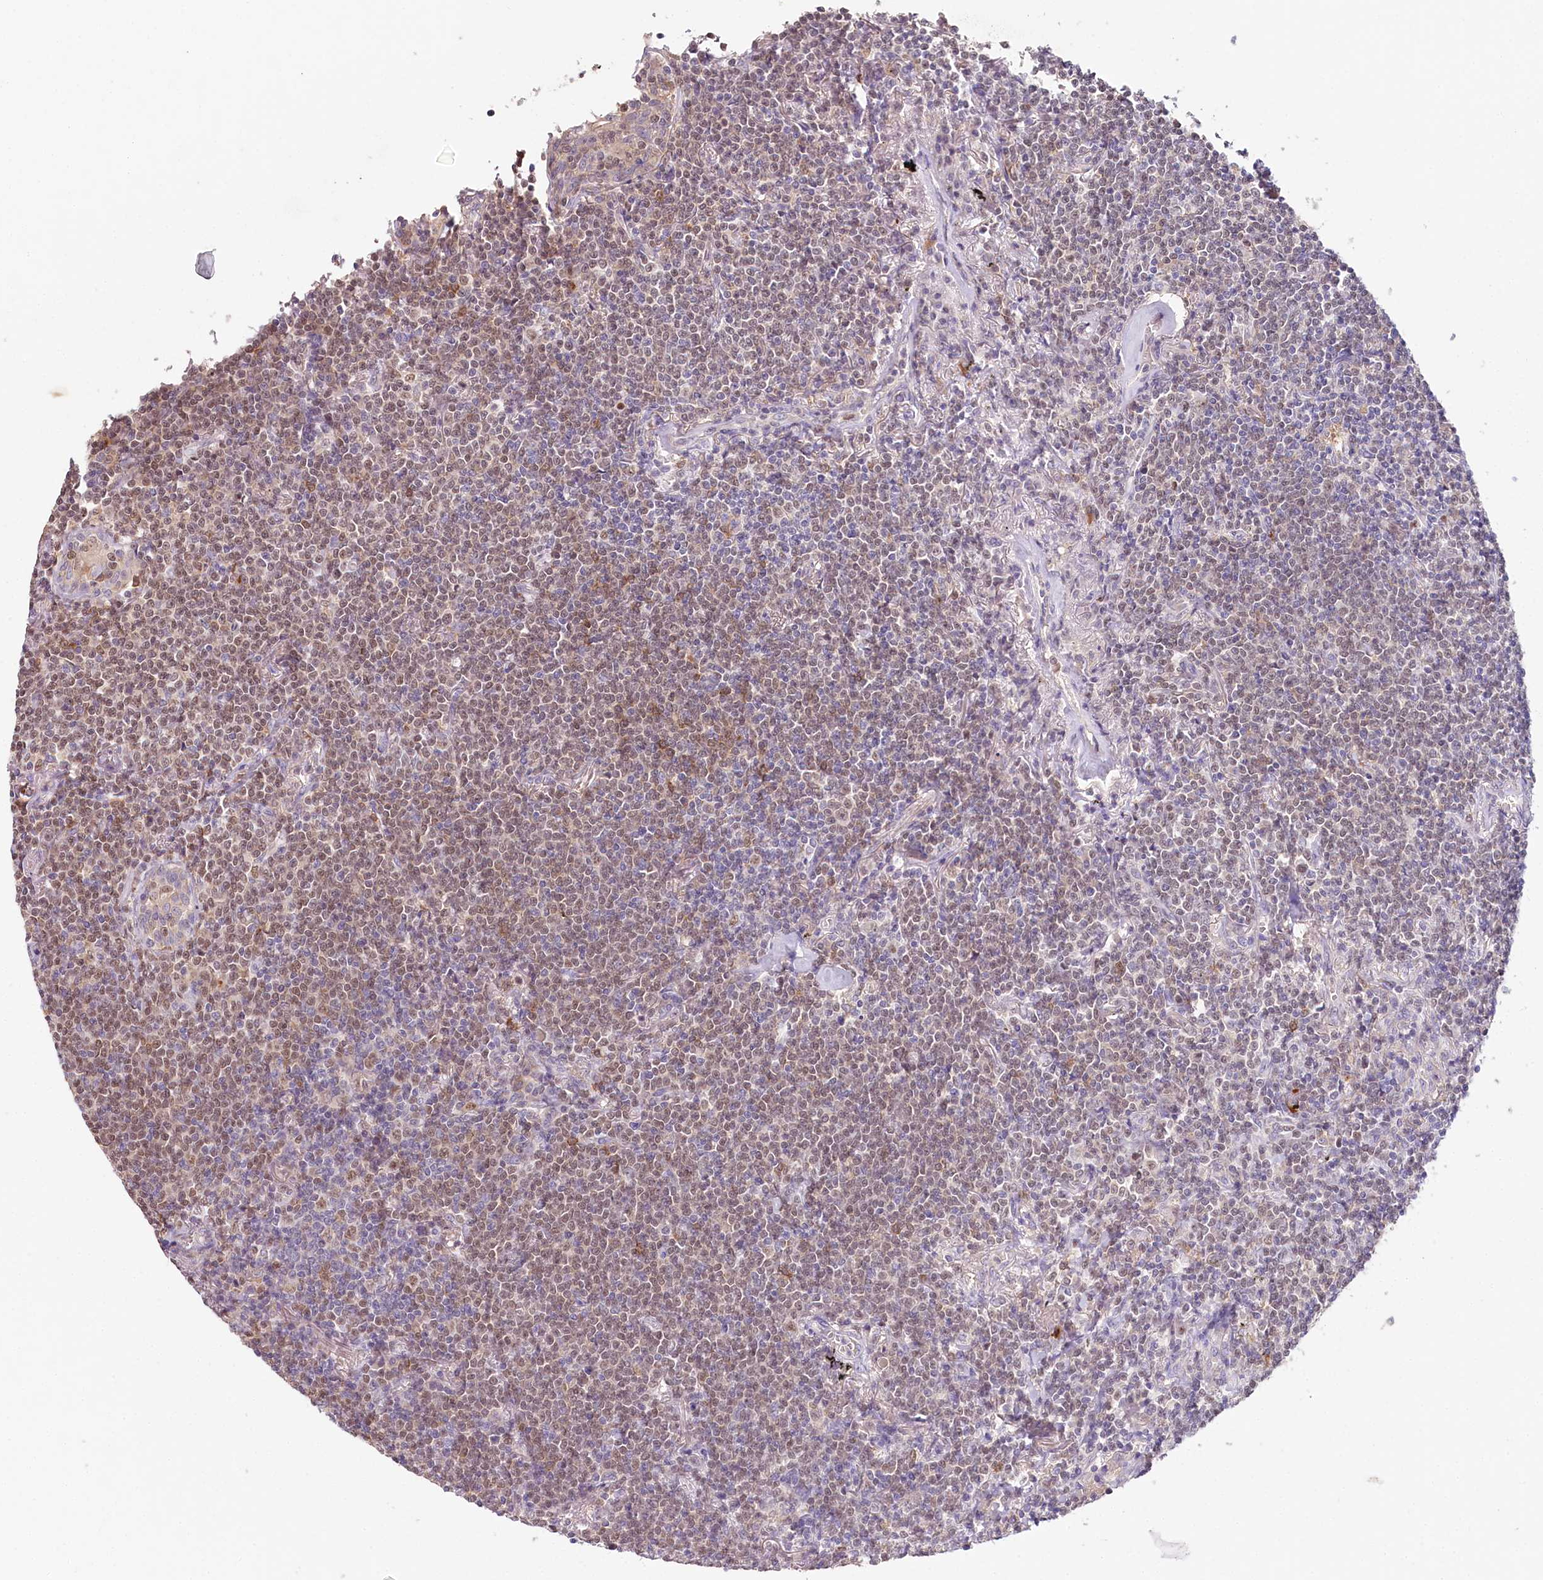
{"staining": {"intensity": "weak", "quantity": "25%-75%", "location": "nuclear"}, "tissue": "lymphoma", "cell_type": "Tumor cells", "image_type": "cancer", "snomed": [{"axis": "morphology", "description": "Malignant lymphoma, non-Hodgkin's type, Low grade"}, {"axis": "topography", "description": "Lung"}], "caption": "Protein analysis of lymphoma tissue exhibits weak nuclear staining in about 25%-75% of tumor cells. (Brightfield microscopy of DAB IHC at high magnification).", "gene": "DAPK1", "patient": {"sex": "female", "age": 71}}